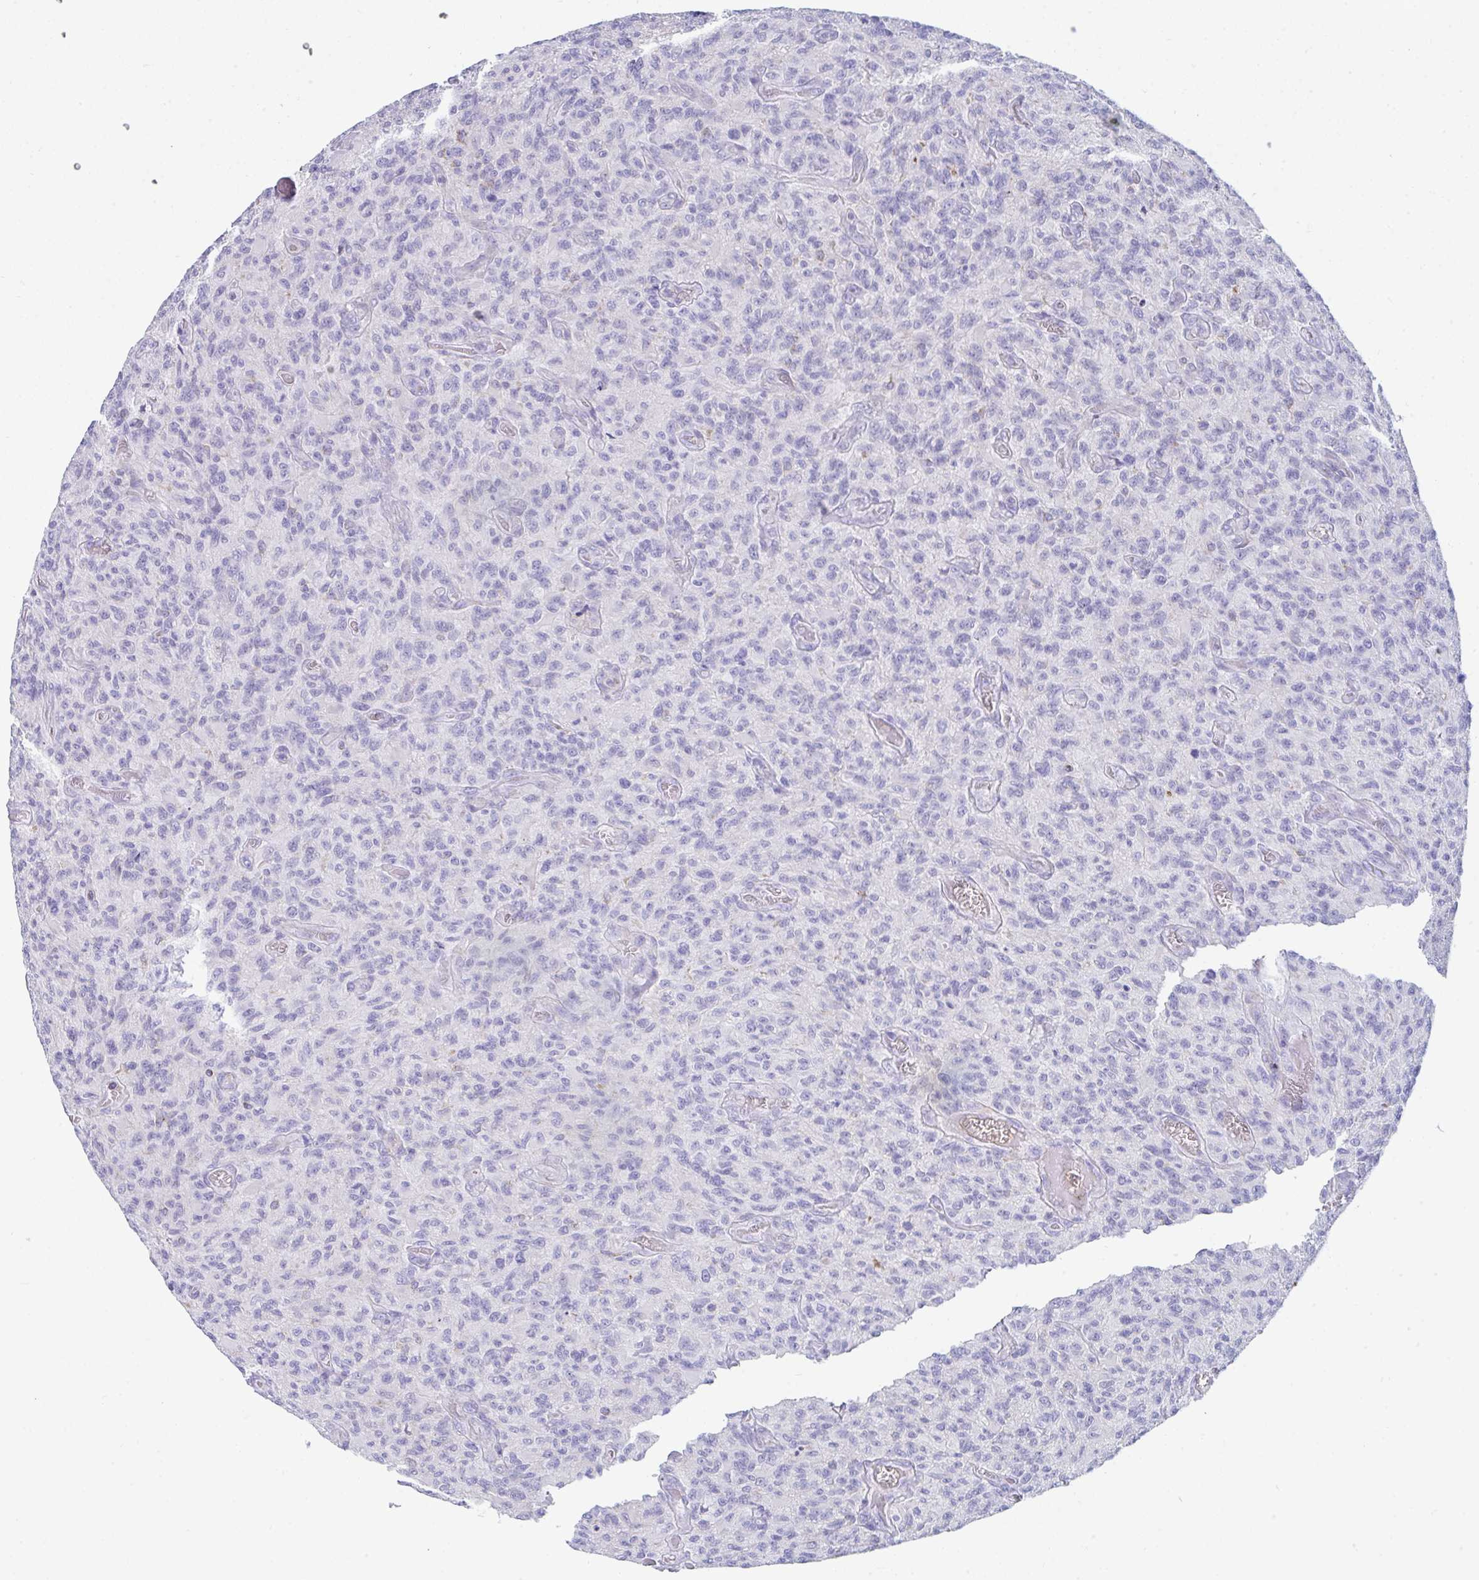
{"staining": {"intensity": "negative", "quantity": "none", "location": "none"}, "tissue": "glioma", "cell_type": "Tumor cells", "image_type": "cancer", "snomed": [{"axis": "morphology", "description": "Glioma, malignant, High grade"}, {"axis": "topography", "description": "Brain"}], "caption": "Protein analysis of glioma displays no significant positivity in tumor cells.", "gene": "MGAM2", "patient": {"sex": "male", "age": 61}}